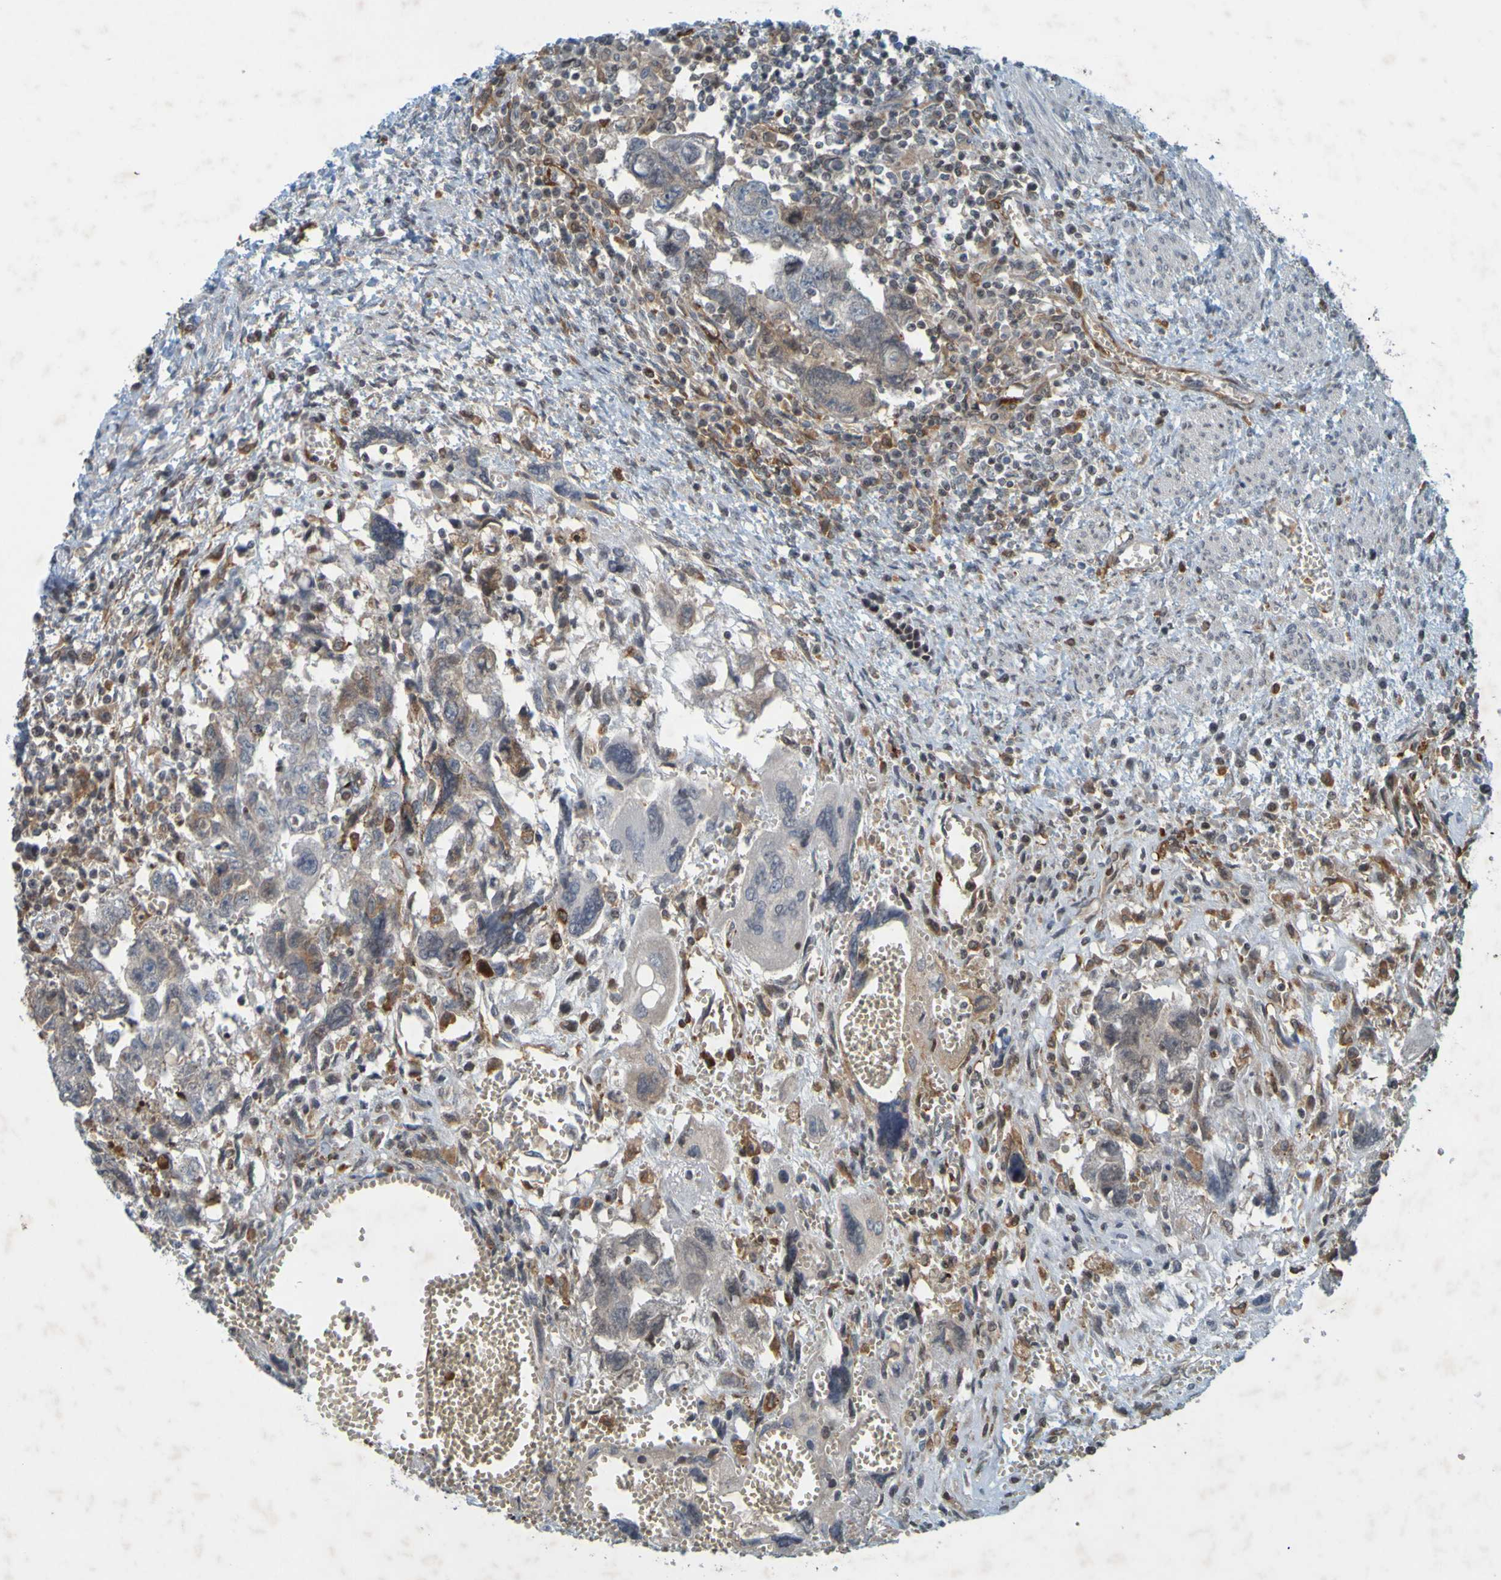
{"staining": {"intensity": "negative", "quantity": "none", "location": "none"}, "tissue": "testis cancer", "cell_type": "Tumor cells", "image_type": "cancer", "snomed": [{"axis": "morphology", "description": "Carcinoma, Embryonal, NOS"}, {"axis": "topography", "description": "Testis"}], "caption": "This is an immunohistochemistry (IHC) micrograph of human testis cancer (embryonal carcinoma). There is no staining in tumor cells.", "gene": "GUCY1A1", "patient": {"sex": "male", "age": 28}}